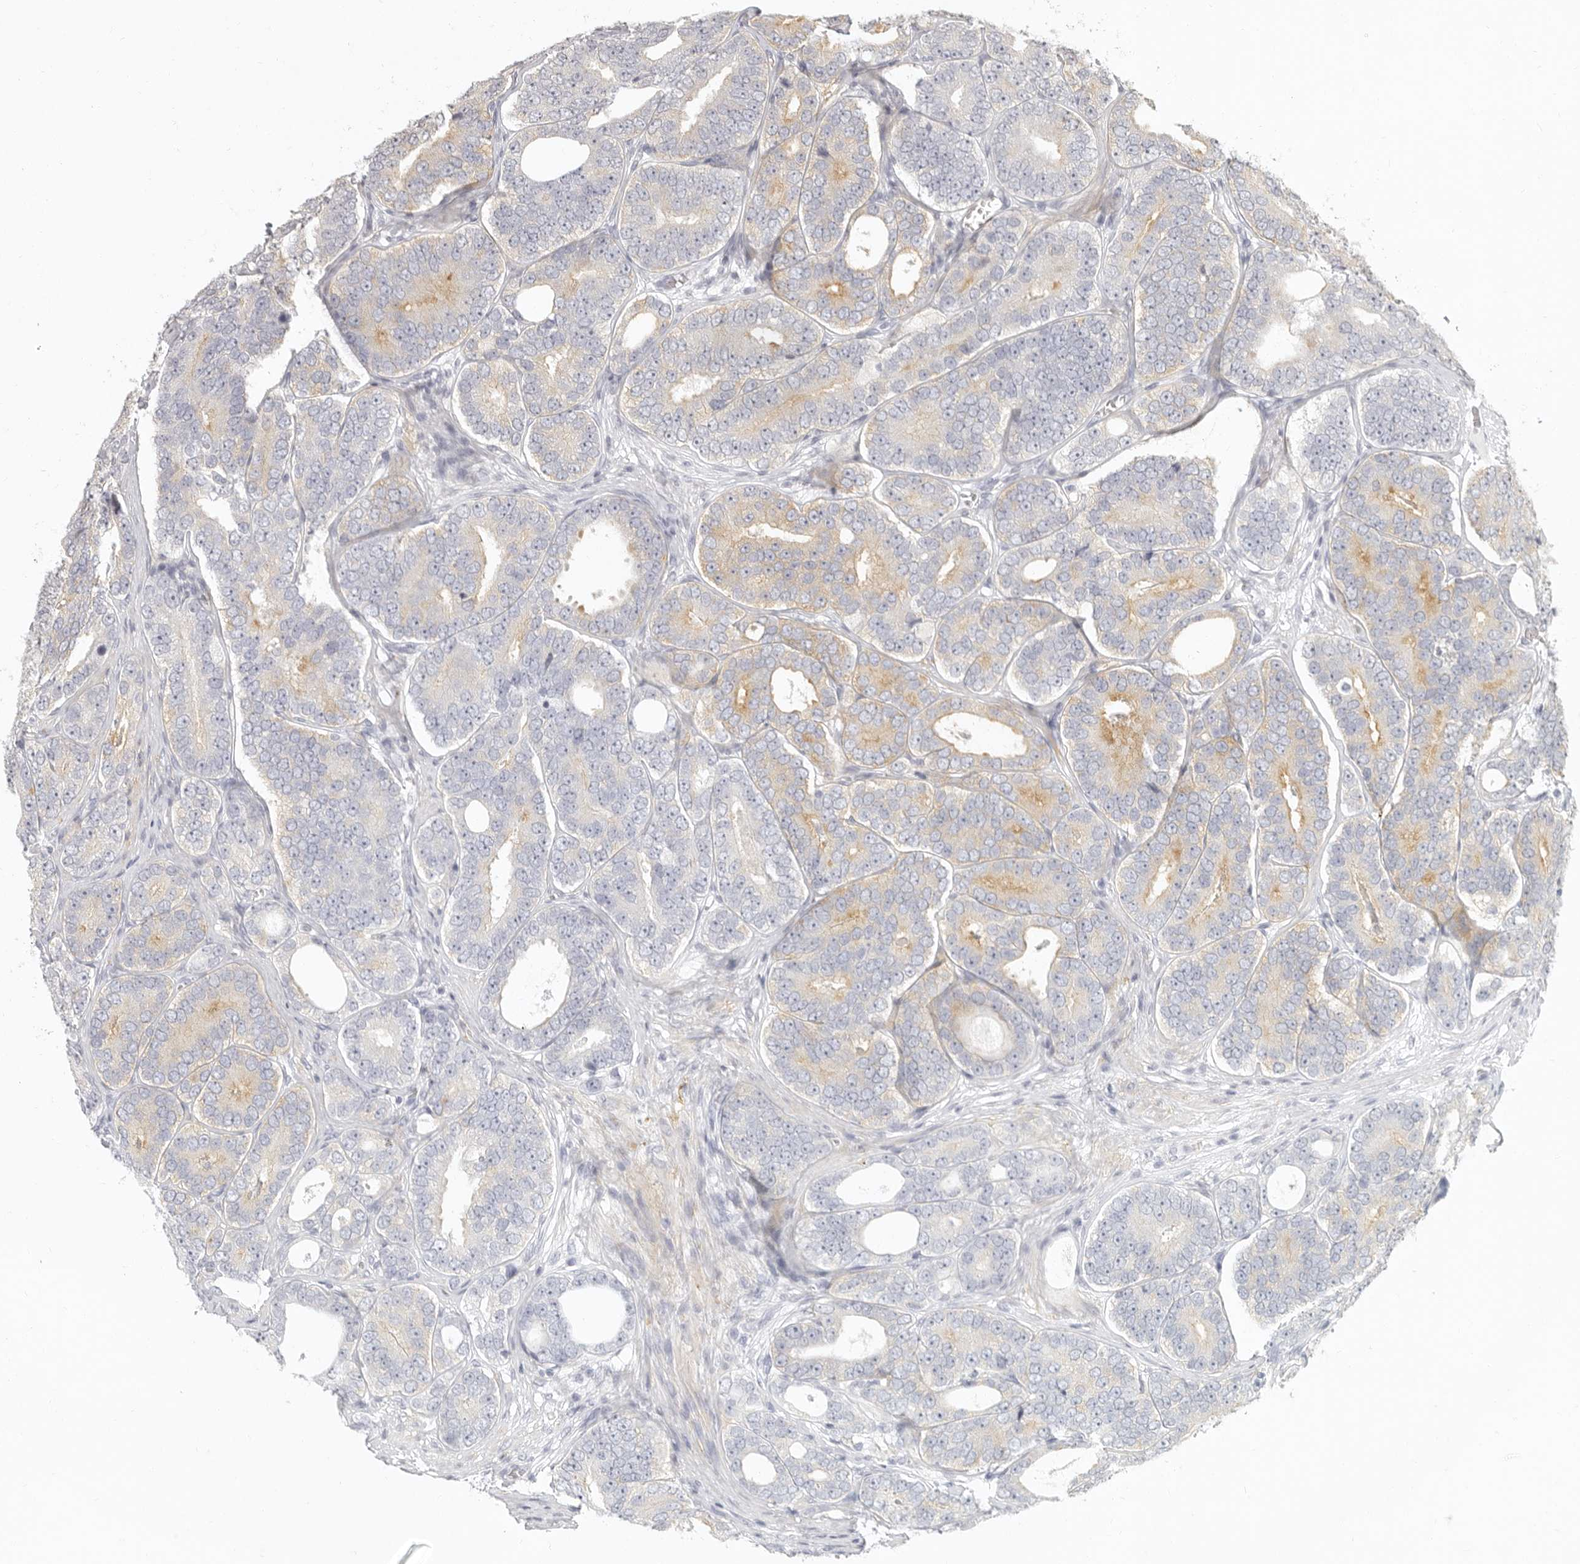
{"staining": {"intensity": "weak", "quantity": "<25%", "location": "cytoplasmic/membranous"}, "tissue": "prostate cancer", "cell_type": "Tumor cells", "image_type": "cancer", "snomed": [{"axis": "morphology", "description": "Adenocarcinoma, High grade"}, {"axis": "topography", "description": "Prostate"}], "caption": "This is an immunohistochemistry micrograph of adenocarcinoma (high-grade) (prostate). There is no positivity in tumor cells.", "gene": "NIBAN1", "patient": {"sex": "male", "age": 56}}